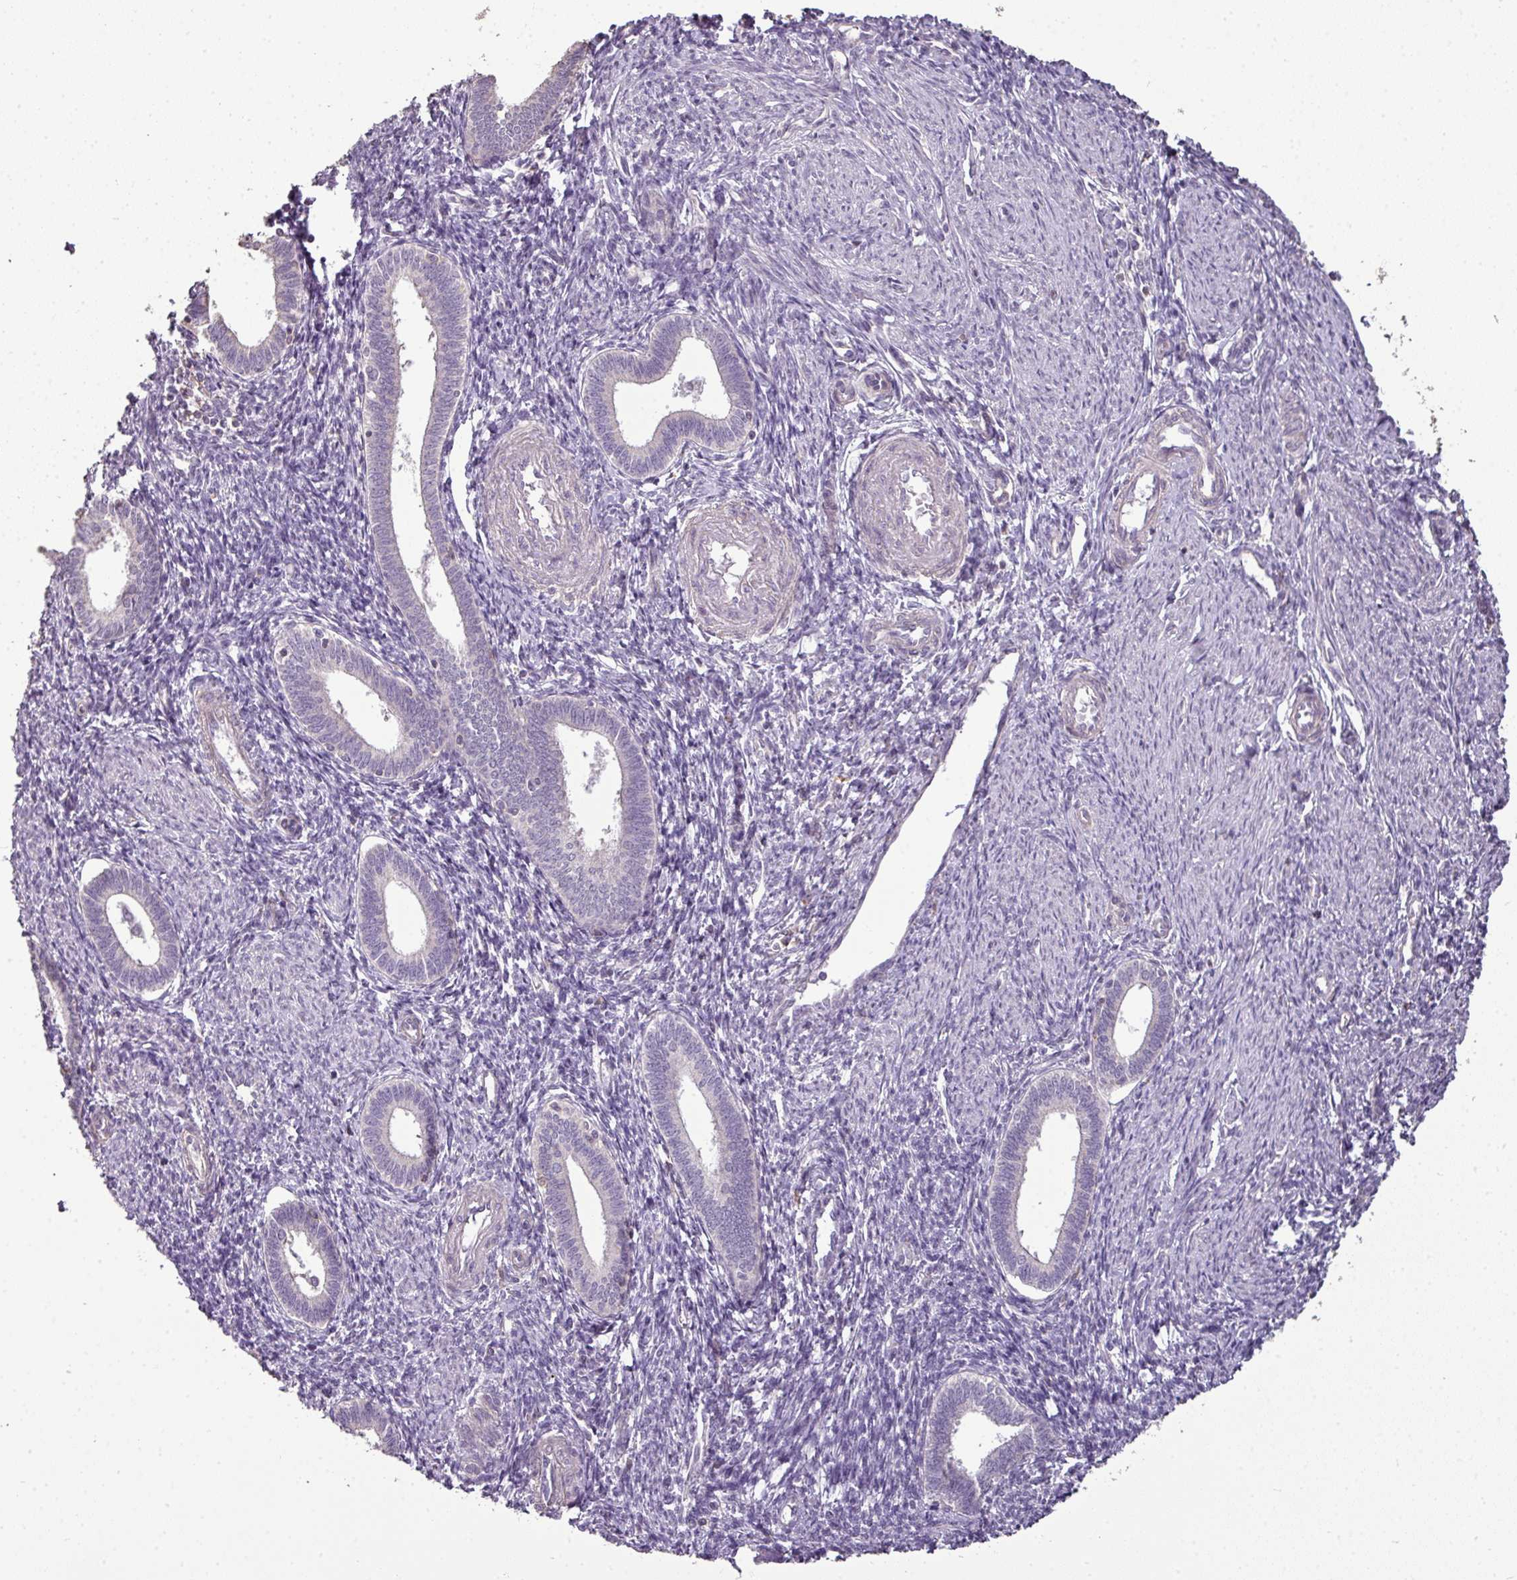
{"staining": {"intensity": "negative", "quantity": "none", "location": "none"}, "tissue": "endometrium", "cell_type": "Cells in endometrial stroma", "image_type": "normal", "snomed": [{"axis": "morphology", "description": "Normal tissue, NOS"}, {"axis": "topography", "description": "Endometrium"}], "caption": "Benign endometrium was stained to show a protein in brown. There is no significant expression in cells in endometrial stroma. (Brightfield microscopy of DAB (3,3'-diaminobenzidine) immunohistochemistry at high magnification).", "gene": "LY9", "patient": {"sex": "female", "age": 41}}